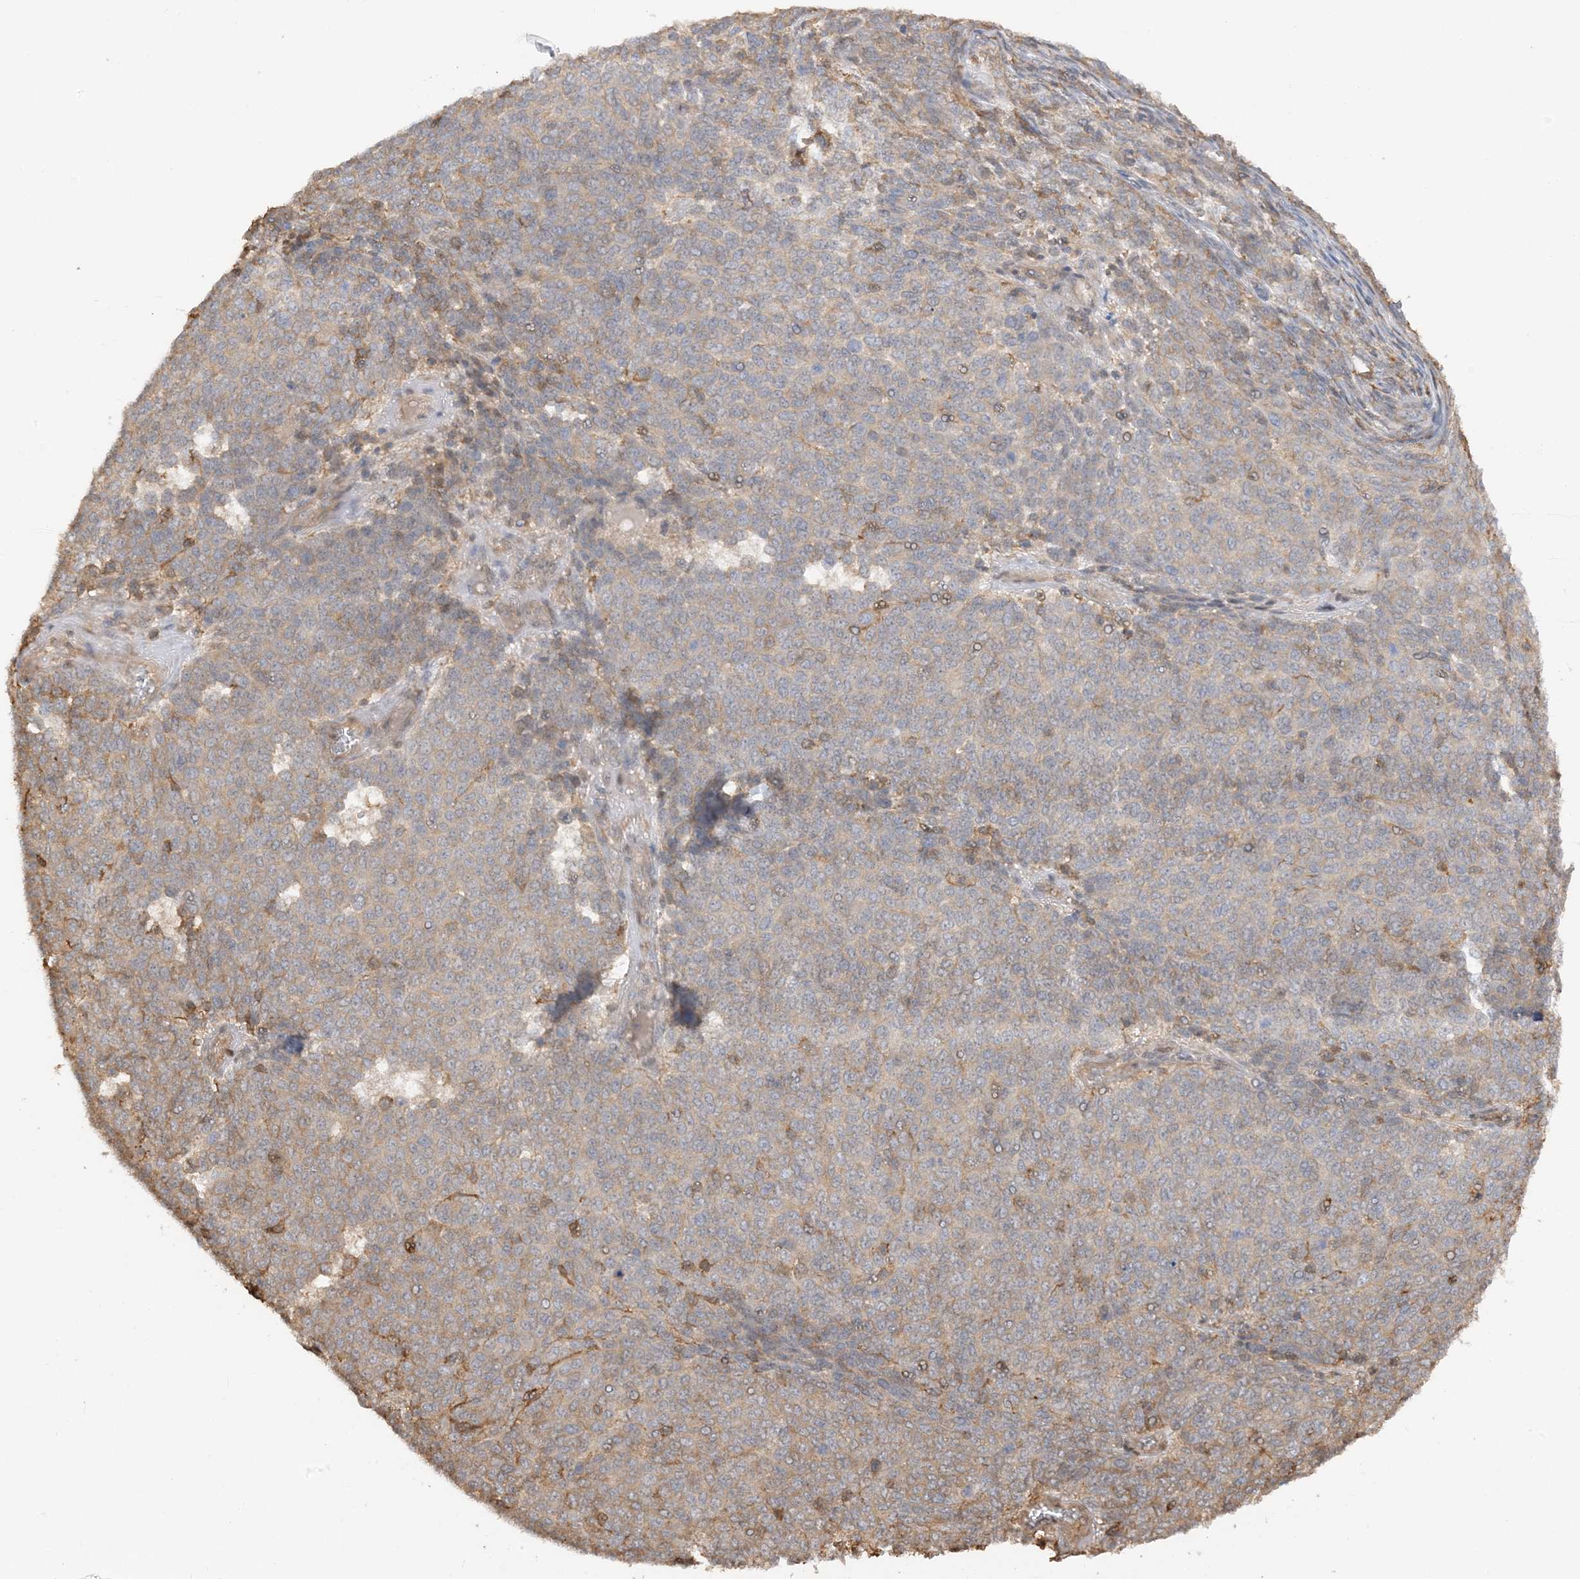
{"staining": {"intensity": "moderate", "quantity": "25%-75%", "location": "cytoplasmic/membranous"}, "tissue": "melanoma", "cell_type": "Tumor cells", "image_type": "cancer", "snomed": [{"axis": "morphology", "description": "Malignant melanoma, NOS"}, {"axis": "topography", "description": "Skin"}], "caption": "Protein expression analysis of human melanoma reveals moderate cytoplasmic/membranous staining in approximately 25%-75% of tumor cells.", "gene": "PHACTR2", "patient": {"sex": "male", "age": 73}}